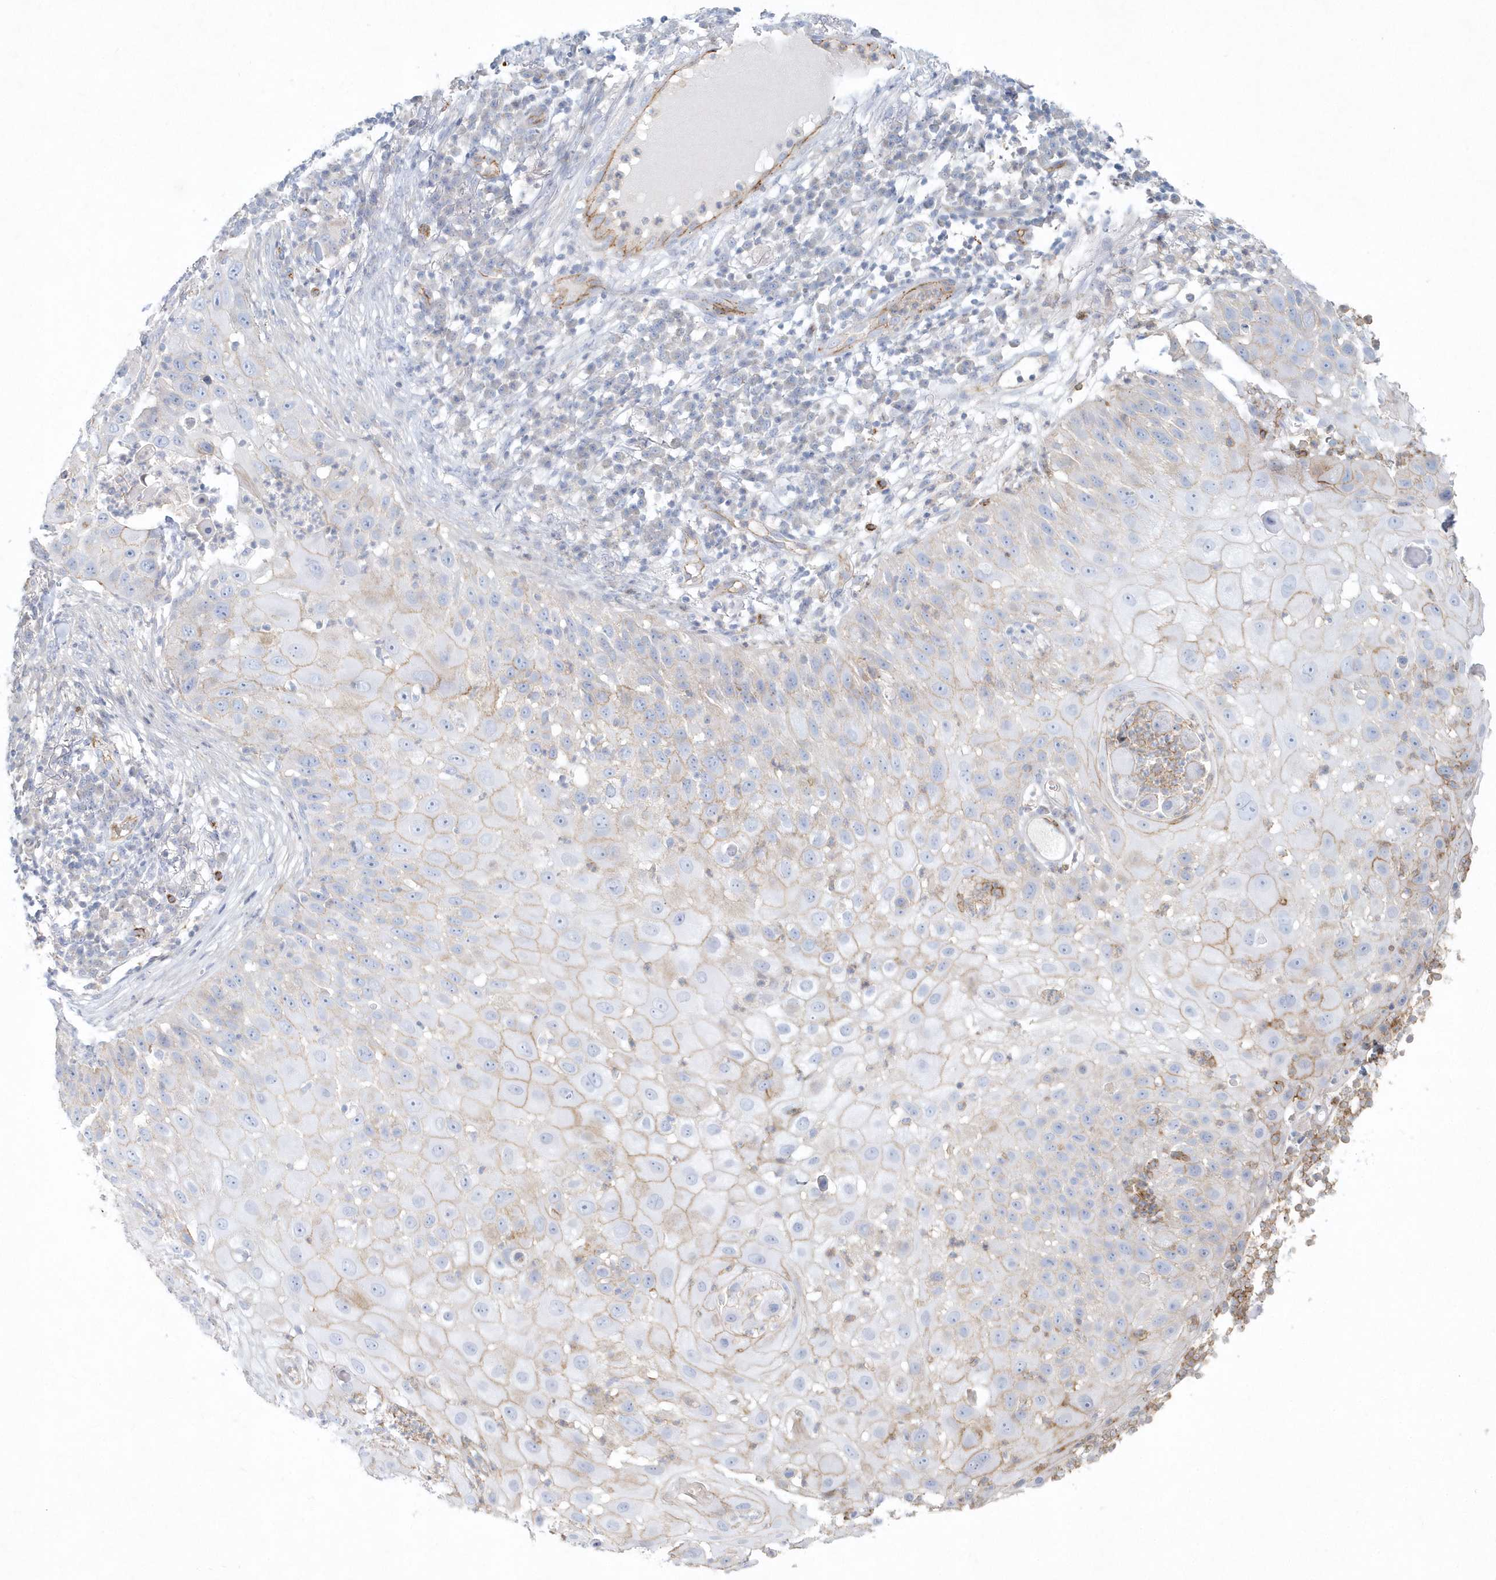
{"staining": {"intensity": "weak", "quantity": "<25%", "location": "cytoplasmic/membranous"}, "tissue": "skin cancer", "cell_type": "Tumor cells", "image_type": "cancer", "snomed": [{"axis": "morphology", "description": "Squamous cell carcinoma, NOS"}, {"axis": "topography", "description": "Skin"}], "caption": "An IHC histopathology image of skin squamous cell carcinoma is shown. There is no staining in tumor cells of skin squamous cell carcinoma.", "gene": "DNAH1", "patient": {"sex": "female", "age": 44}}